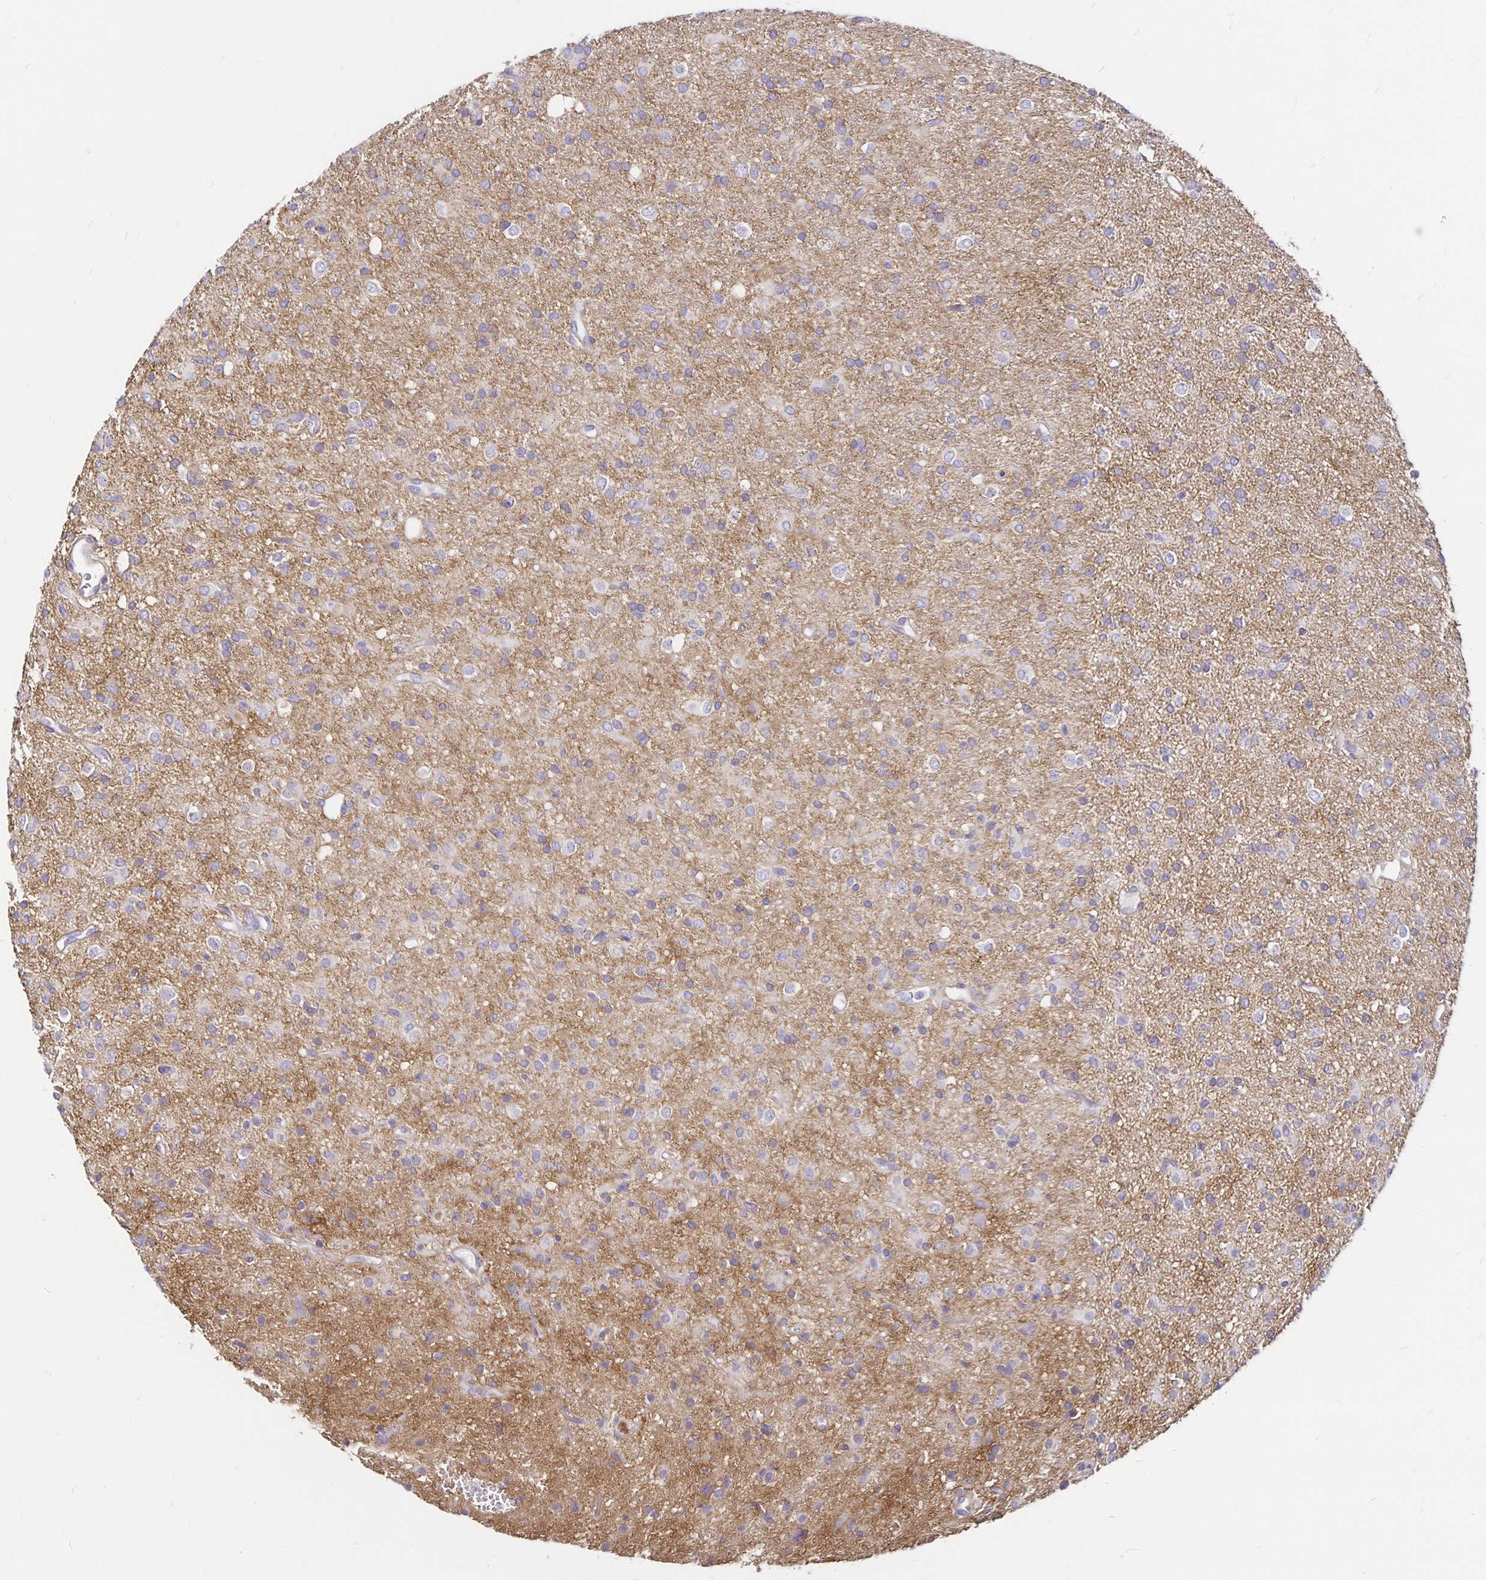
{"staining": {"intensity": "negative", "quantity": "none", "location": "none"}, "tissue": "glioma", "cell_type": "Tumor cells", "image_type": "cancer", "snomed": [{"axis": "morphology", "description": "Glioma, malignant, Low grade"}, {"axis": "topography", "description": "Brain"}], "caption": "Immunohistochemical staining of human glioma reveals no significant staining in tumor cells.", "gene": "GNG12", "patient": {"sex": "female", "age": 33}}